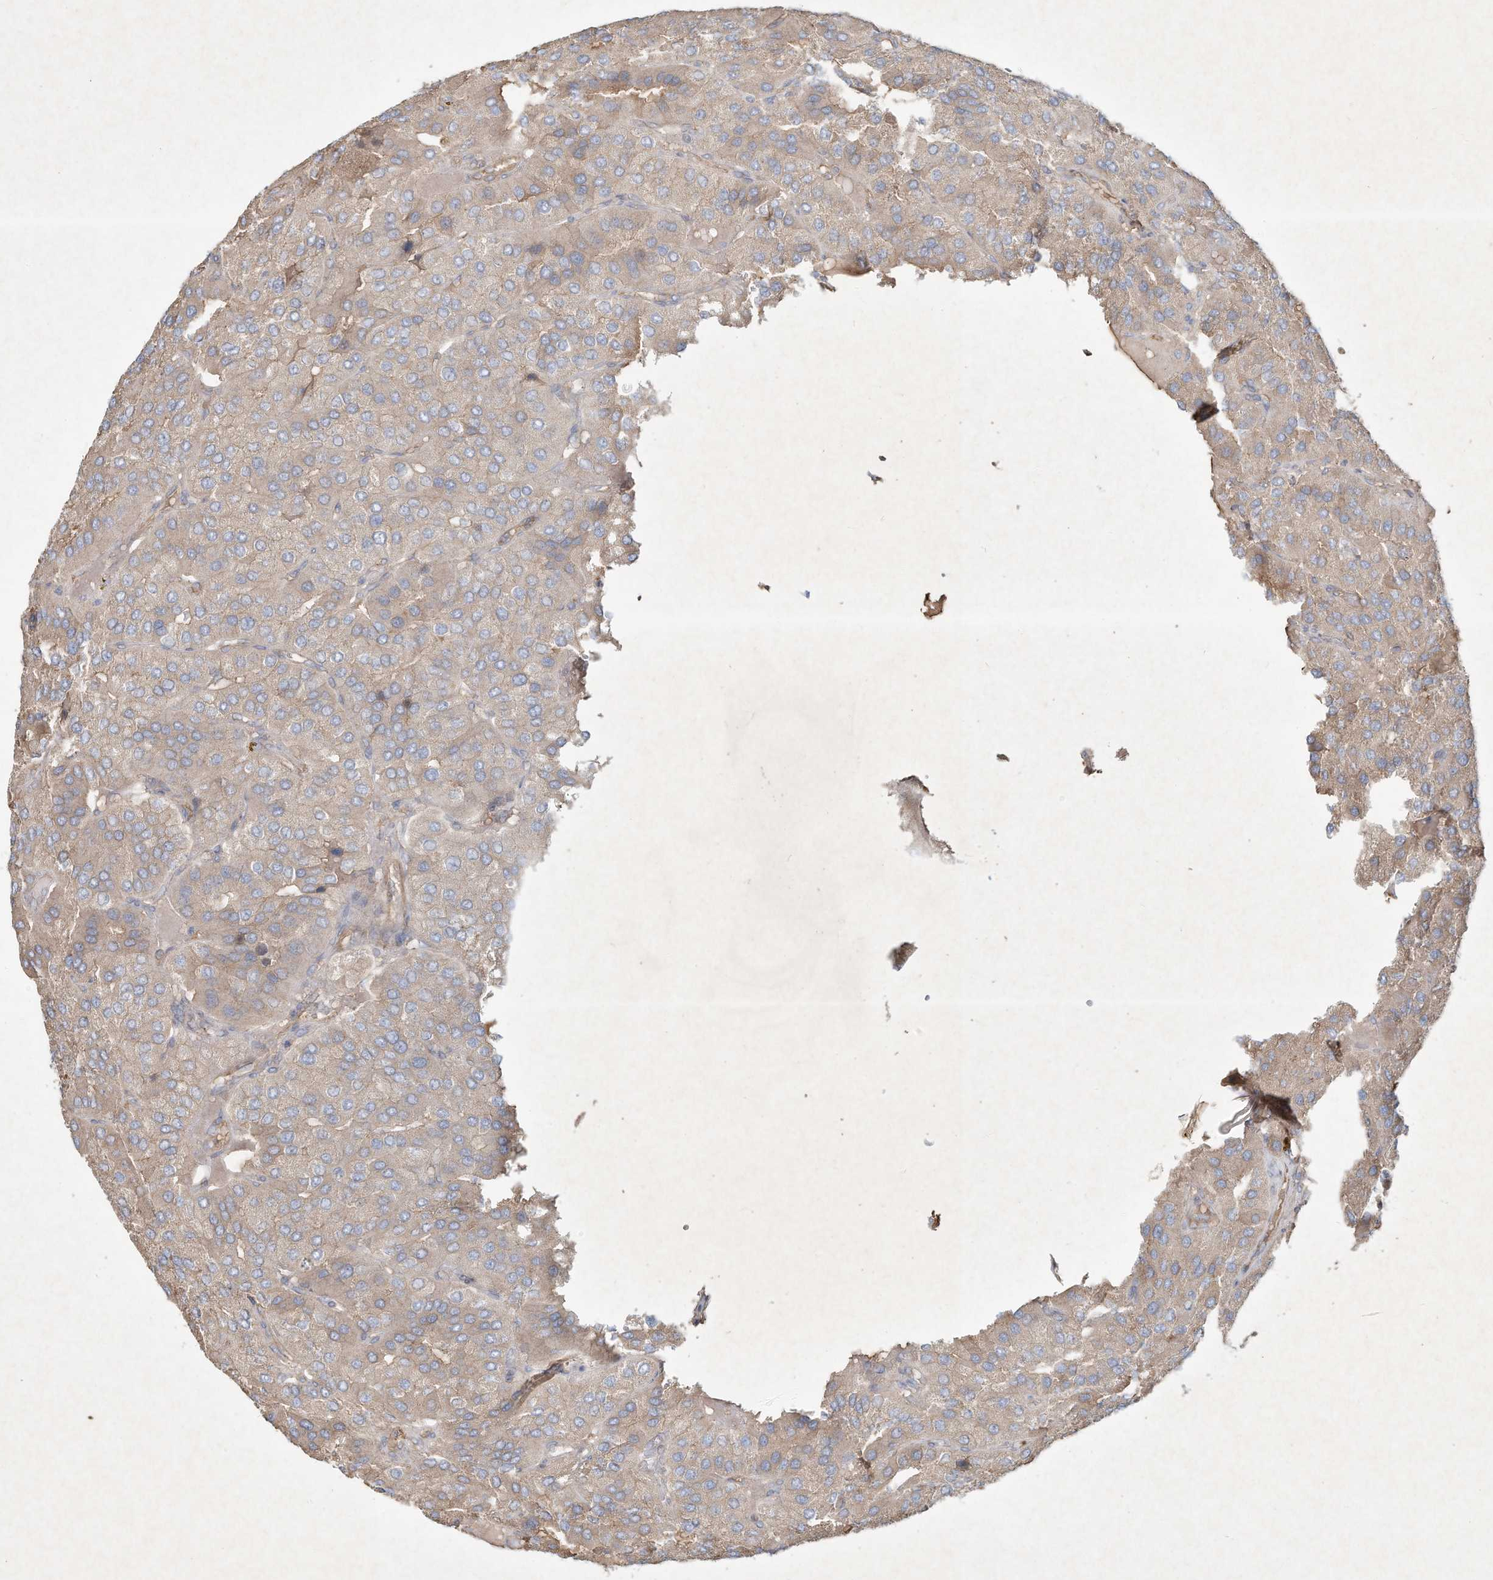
{"staining": {"intensity": "weak", "quantity": "<25%", "location": "cytoplasmic/membranous"}, "tissue": "parathyroid gland", "cell_type": "Glandular cells", "image_type": "normal", "snomed": [{"axis": "morphology", "description": "Normal tissue, NOS"}, {"axis": "morphology", "description": "Adenoma, NOS"}, {"axis": "topography", "description": "Parathyroid gland"}], "caption": "This image is of benign parathyroid gland stained with IHC to label a protein in brown with the nuclei are counter-stained blue. There is no positivity in glandular cells.", "gene": "HTR5A", "patient": {"sex": "female", "age": 86}}